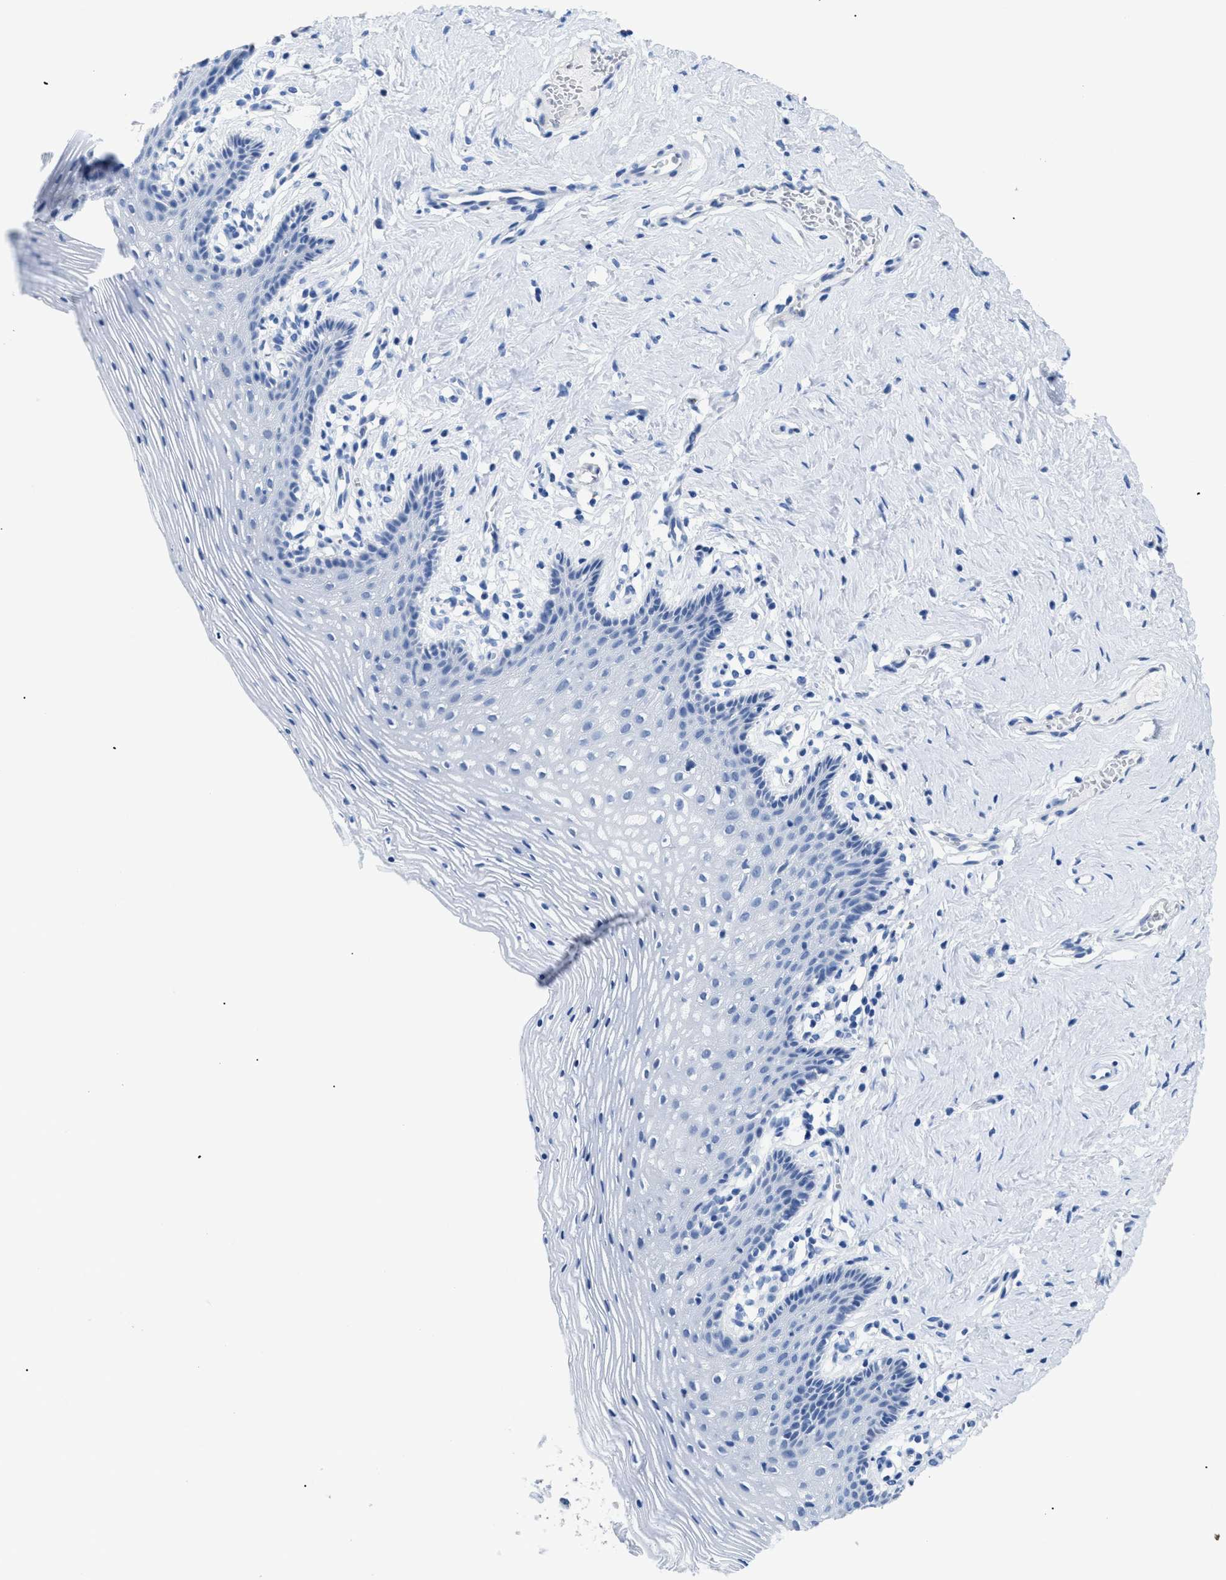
{"staining": {"intensity": "negative", "quantity": "none", "location": "none"}, "tissue": "vagina", "cell_type": "Squamous epithelial cells", "image_type": "normal", "snomed": [{"axis": "morphology", "description": "Normal tissue, NOS"}, {"axis": "topography", "description": "Vagina"}], "caption": "There is no significant staining in squamous epithelial cells of vagina. The staining is performed using DAB (3,3'-diaminobenzidine) brown chromogen with nuclei counter-stained in using hematoxylin.", "gene": "APOBEC2", "patient": {"sex": "female", "age": 32}}